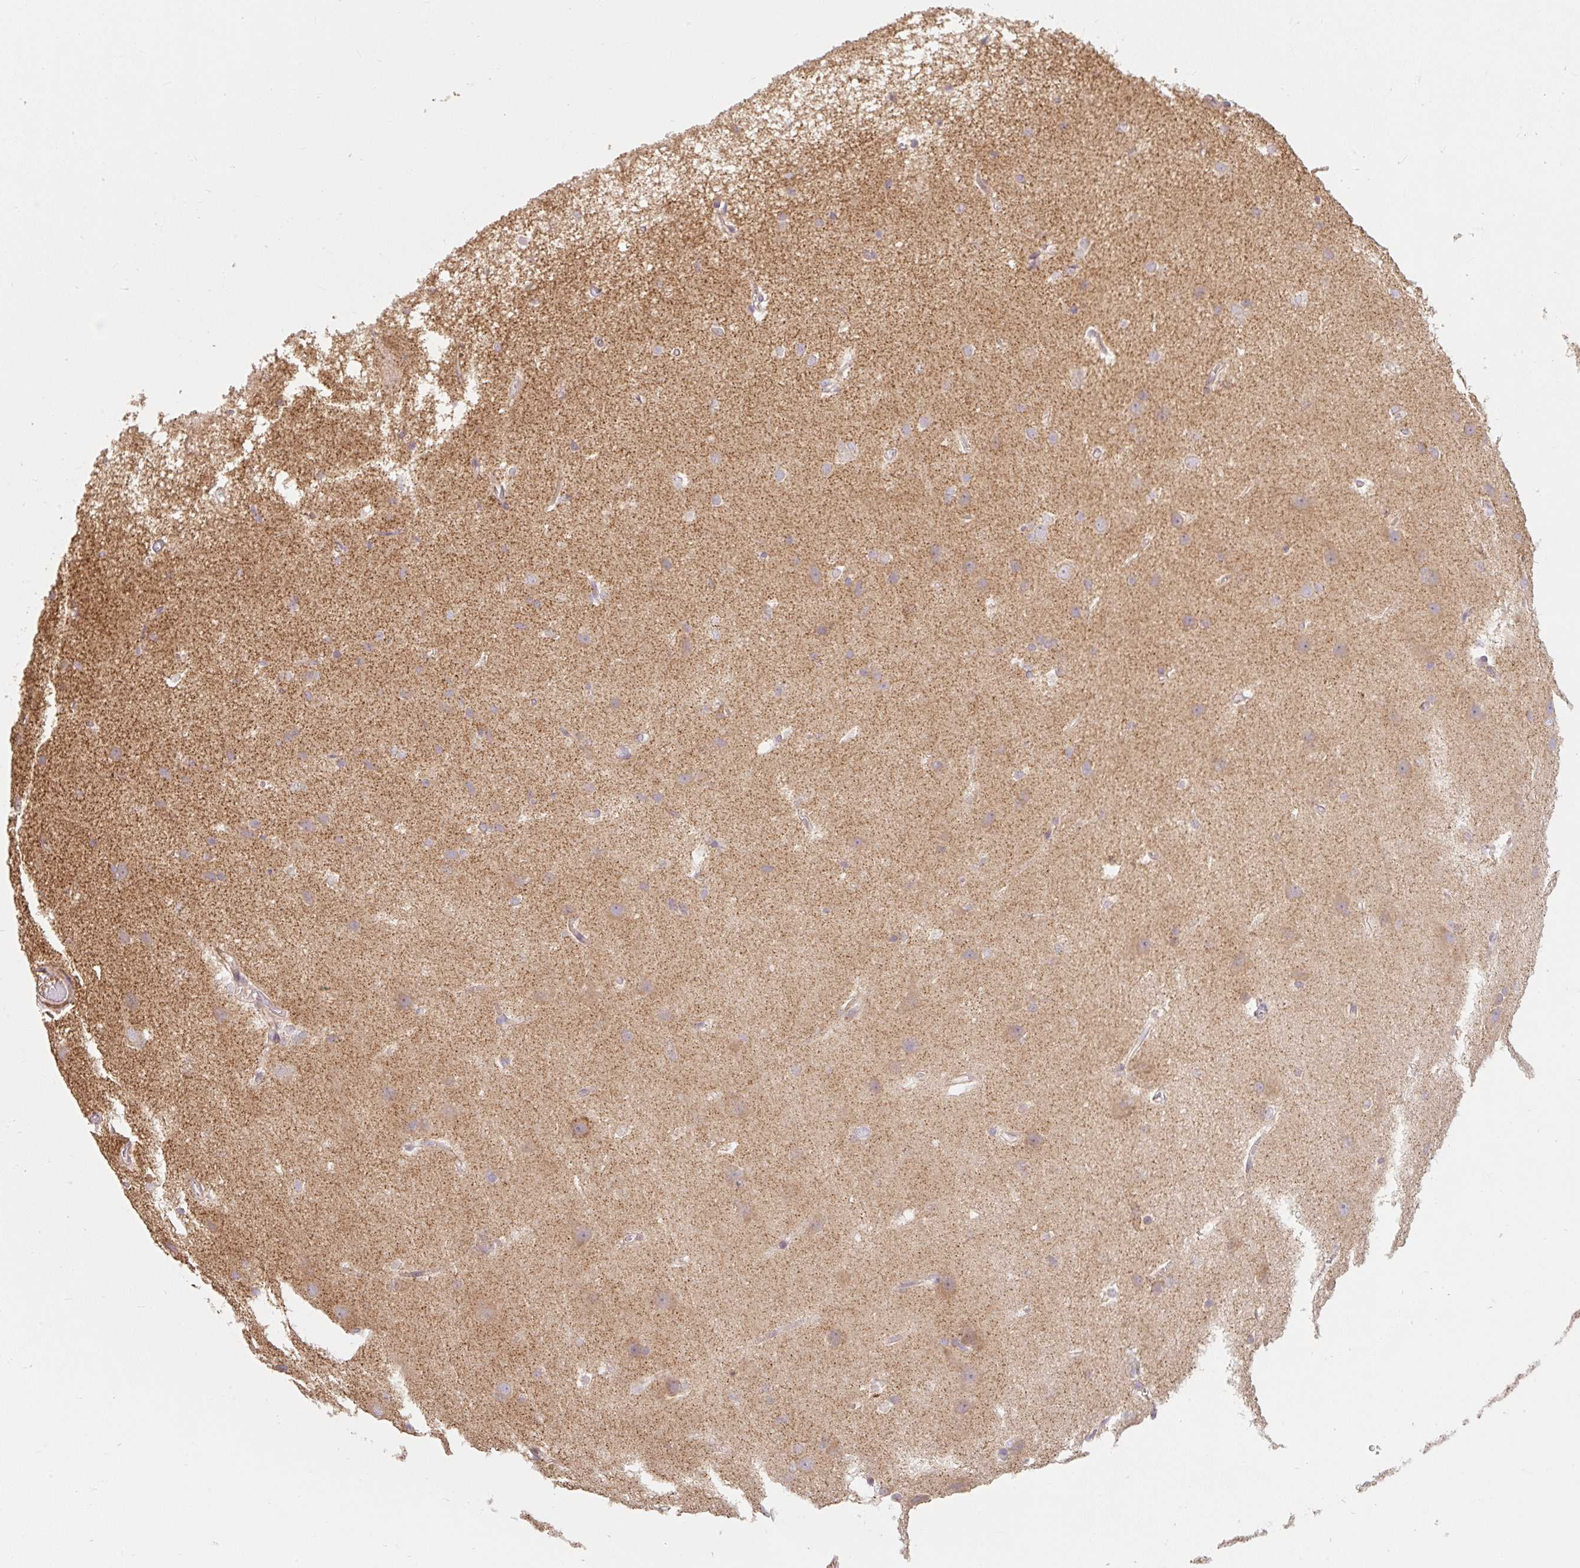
{"staining": {"intensity": "weak", "quantity": "<25%", "location": "cytoplasmic/membranous"}, "tissue": "cerebral cortex", "cell_type": "Endothelial cells", "image_type": "normal", "snomed": [{"axis": "morphology", "description": "Normal tissue, NOS"}, {"axis": "topography", "description": "Cerebral cortex"}], "caption": "Immunohistochemistry image of normal cerebral cortex: human cerebral cortex stained with DAB displays no significant protein staining in endothelial cells.", "gene": "EMC10", "patient": {"sex": "male", "age": 37}}